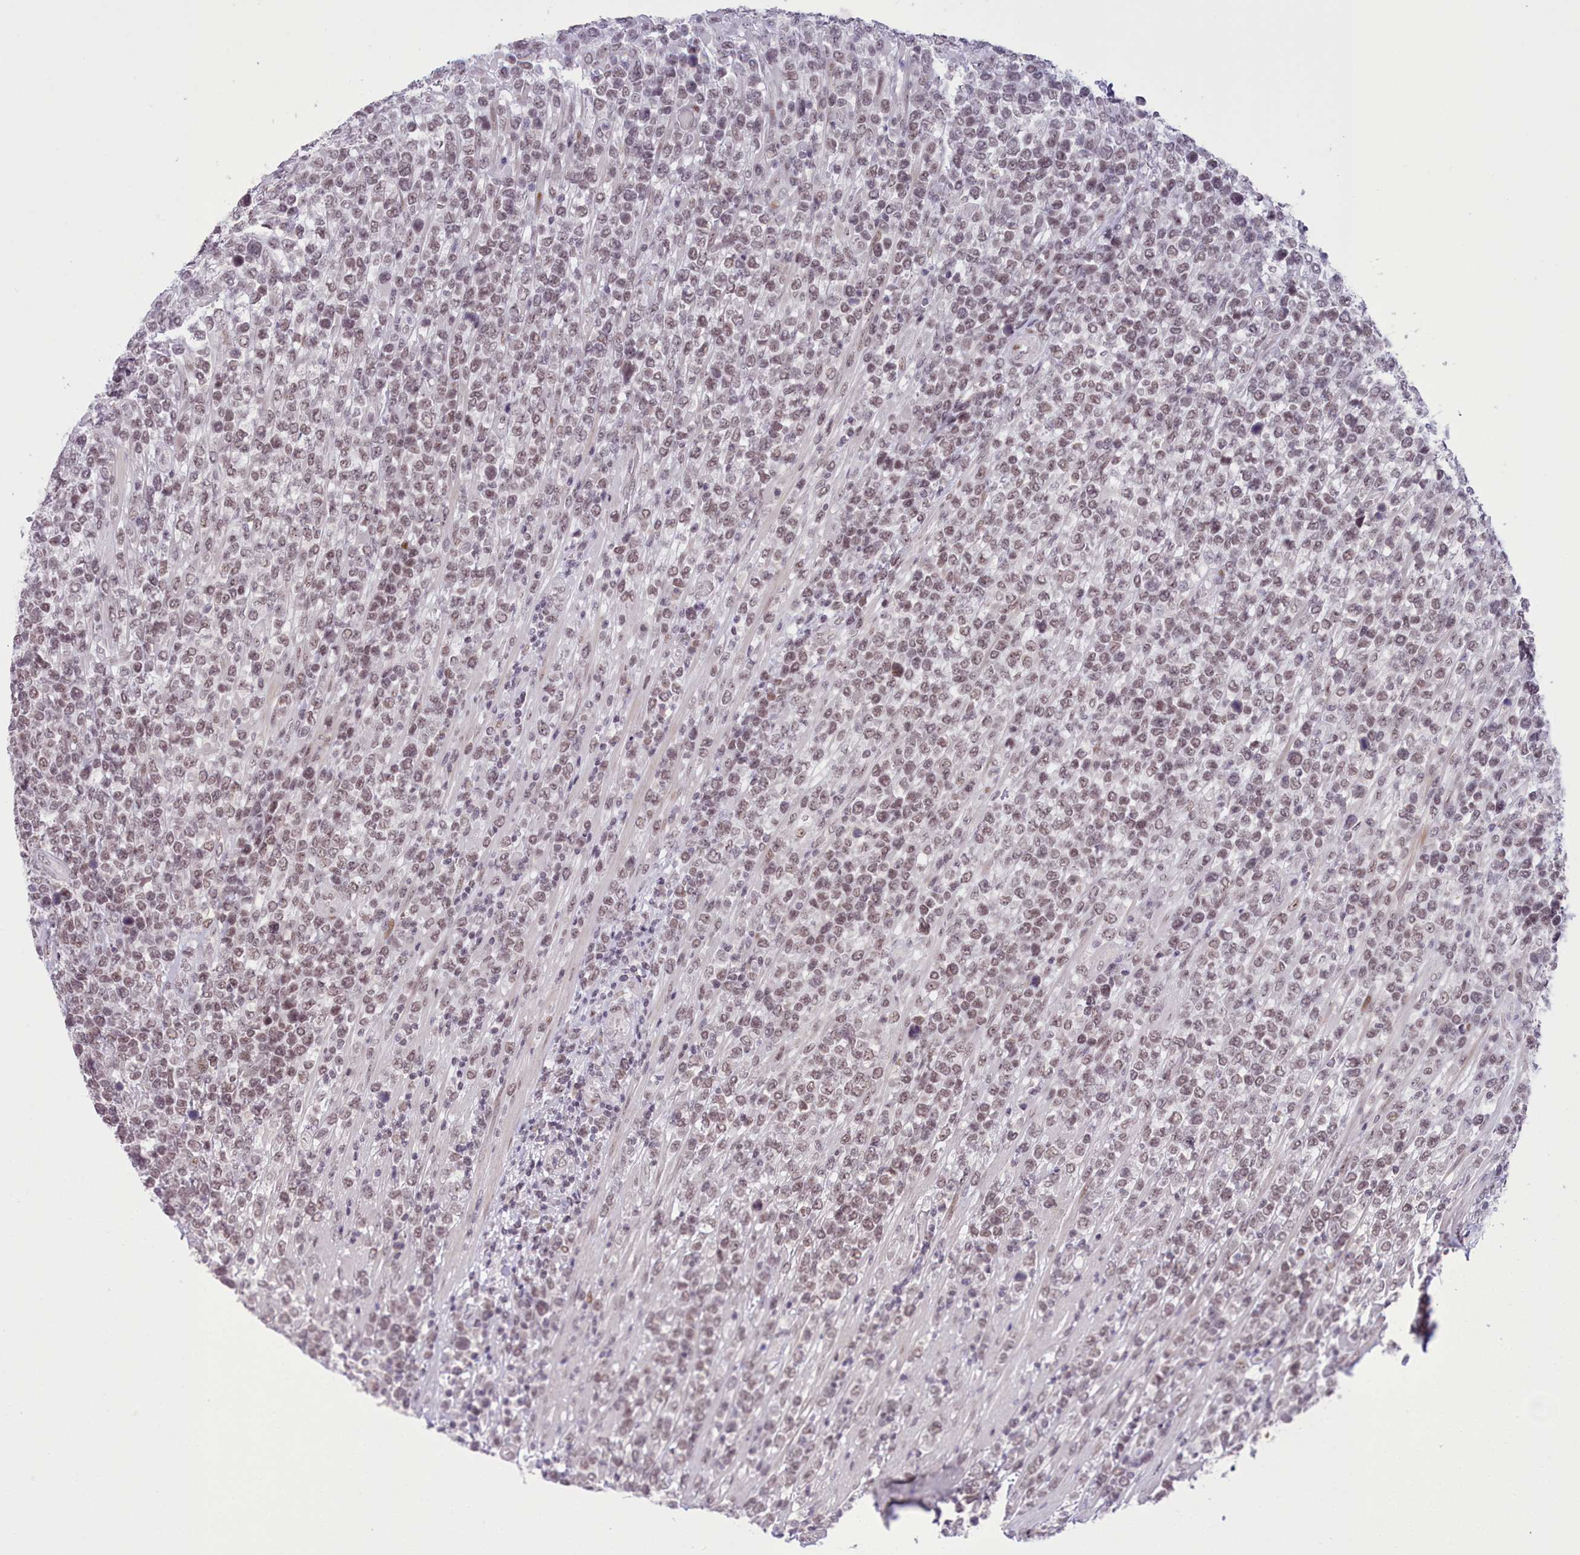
{"staining": {"intensity": "weak", "quantity": ">75%", "location": "nuclear"}, "tissue": "lymphoma", "cell_type": "Tumor cells", "image_type": "cancer", "snomed": [{"axis": "morphology", "description": "Malignant lymphoma, non-Hodgkin's type, High grade"}, {"axis": "topography", "description": "Soft tissue"}], "caption": "Lymphoma stained with DAB immunohistochemistry (IHC) exhibits low levels of weak nuclear positivity in about >75% of tumor cells.", "gene": "RFX1", "patient": {"sex": "female", "age": 56}}